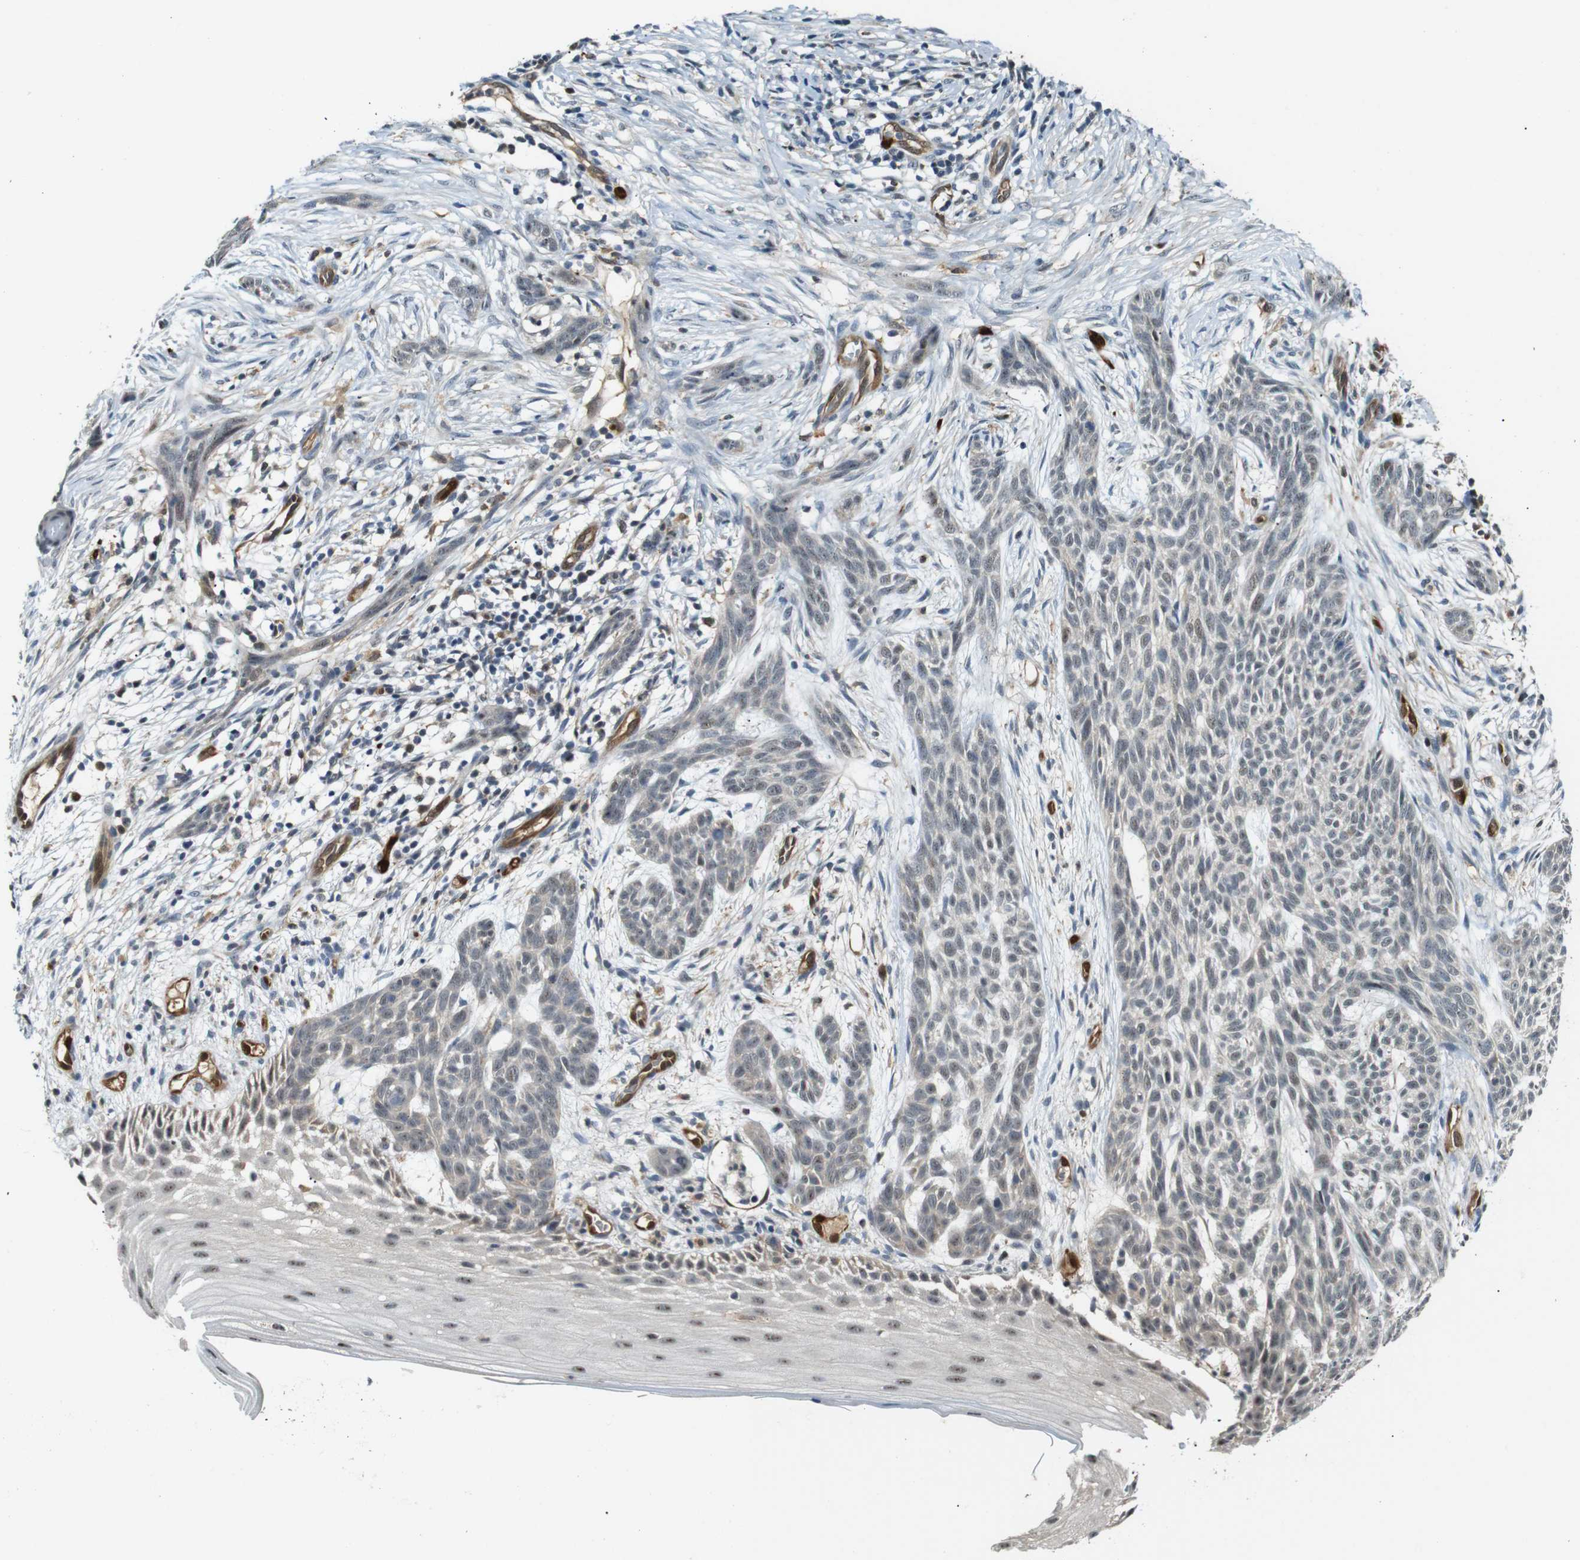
{"staining": {"intensity": "weak", "quantity": "<25%", "location": "nuclear"}, "tissue": "skin cancer", "cell_type": "Tumor cells", "image_type": "cancer", "snomed": [{"axis": "morphology", "description": "Basal cell carcinoma"}, {"axis": "topography", "description": "Skin"}], "caption": "Protein analysis of skin basal cell carcinoma demonstrates no significant staining in tumor cells. The staining is performed using DAB (3,3'-diaminobenzidine) brown chromogen with nuclei counter-stained in using hematoxylin.", "gene": "LXN", "patient": {"sex": "female", "age": 59}}